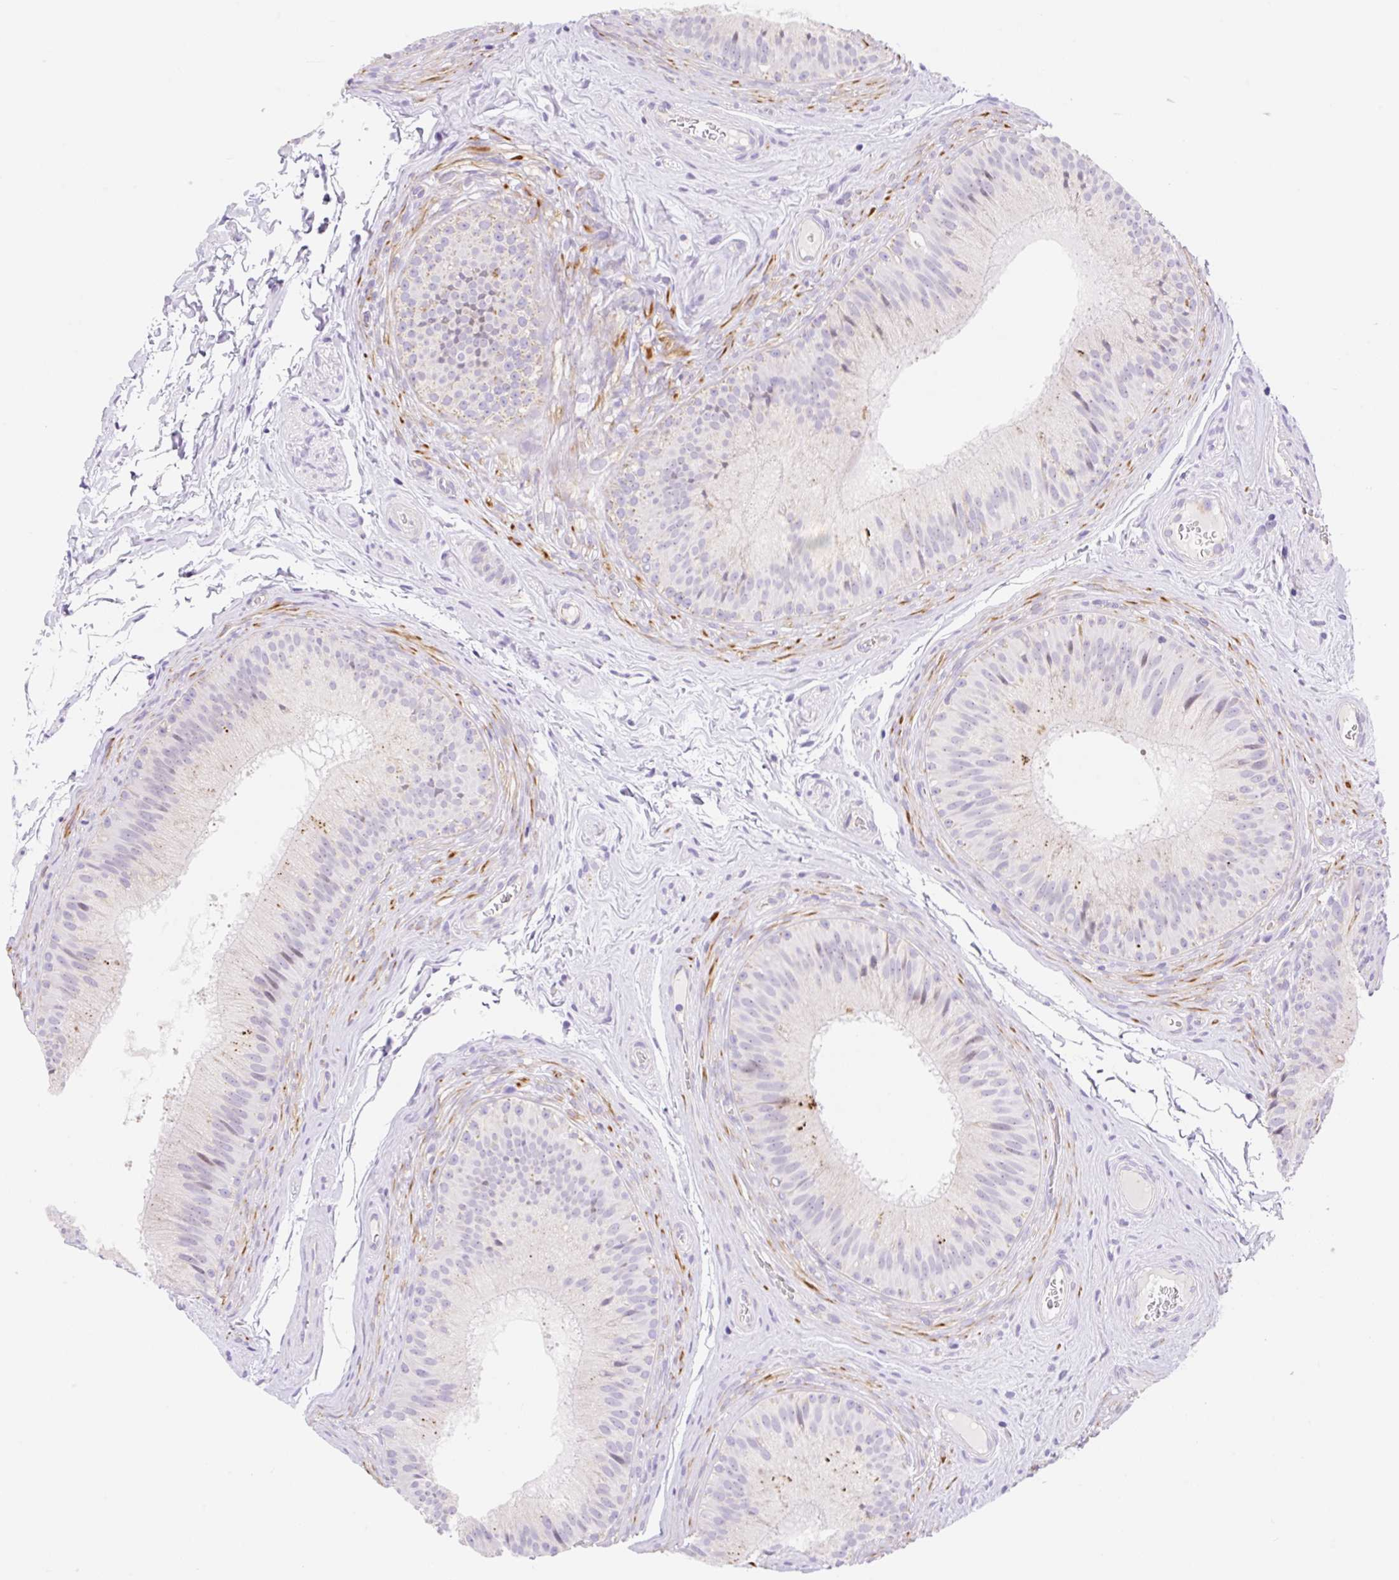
{"staining": {"intensity": "moderate", "quantity": "<25%", "location": "cytoplasmic/membranous"}, "tissue": "epididymis", "cell_type": "Glandular cells", "image_type": "normal", "snomed": [{"axis": "morphology", "description": "Normal tissue, NOS"}, {"axis": "topography", "description": "Epididymis"}], "caption": "A photomicrograph of human epididymis stained for a protein shows moderate cytoplasmic/membranous brown staining in glandular cells.", "gene": "ESAM", "patient": {"sex": "male", "age": 24}}